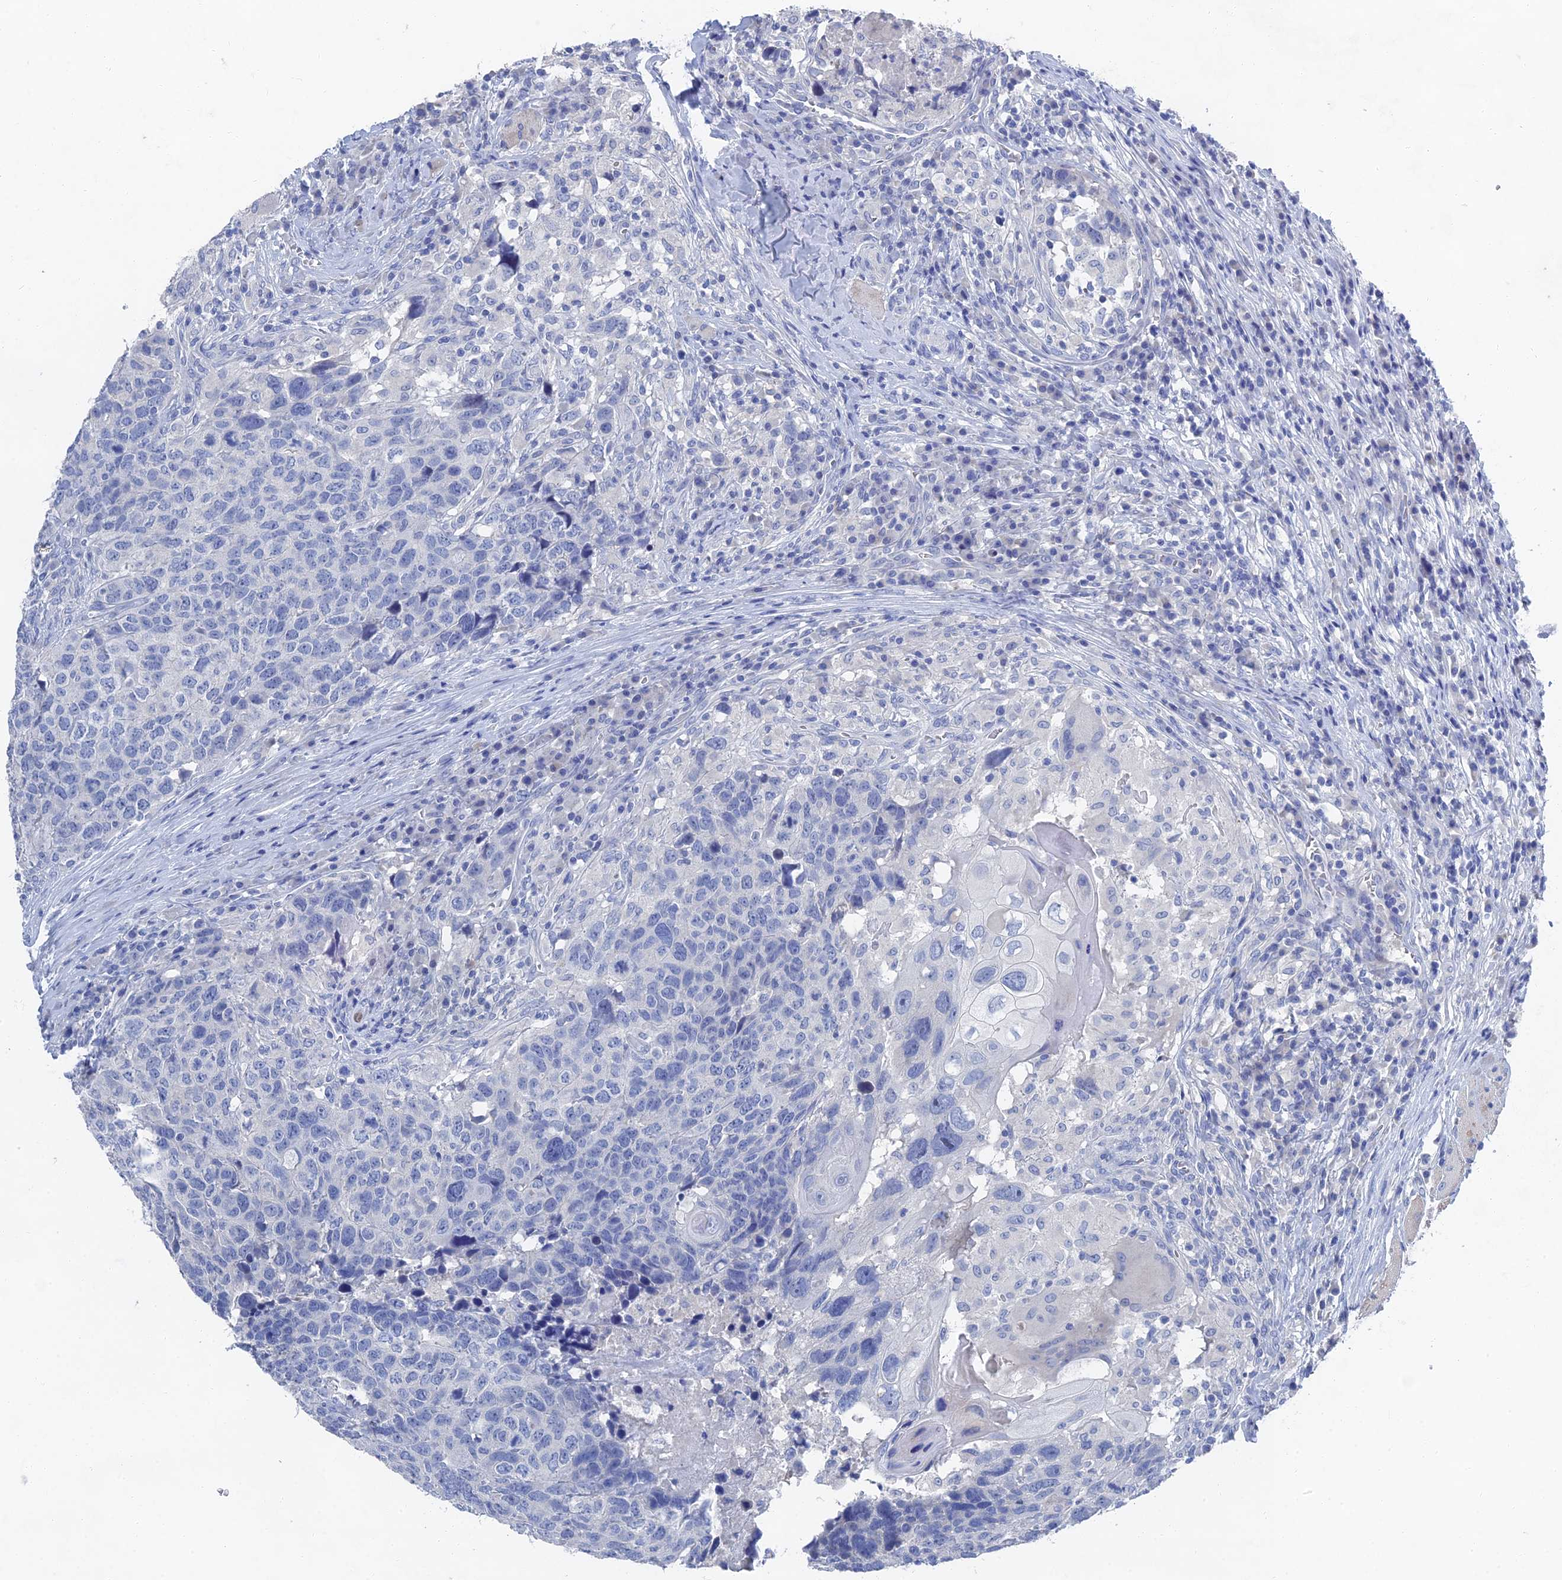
{"staining": {"intensity": "negative", "quantity": "none", "location": "none"}, "tissue": "head and neck cancer", "cell_type": "Tumor cells", "image_type": "cancer", "snomed": [{"axis": "morphology", "description": "Squamous cell carcinoma, NOS"}, {"axis": "topography", "description": "Head-Neck"}], "caption": "Immunohistochemistry histopathology image of neoplastic tissue: head and neck cancer stained with DAB (3,3'-diaminobenzidine) exhibits no significant protein positivity in tumor cells.", "gene": "GFAP", "patient": {"sex": "male", "age": 66}}